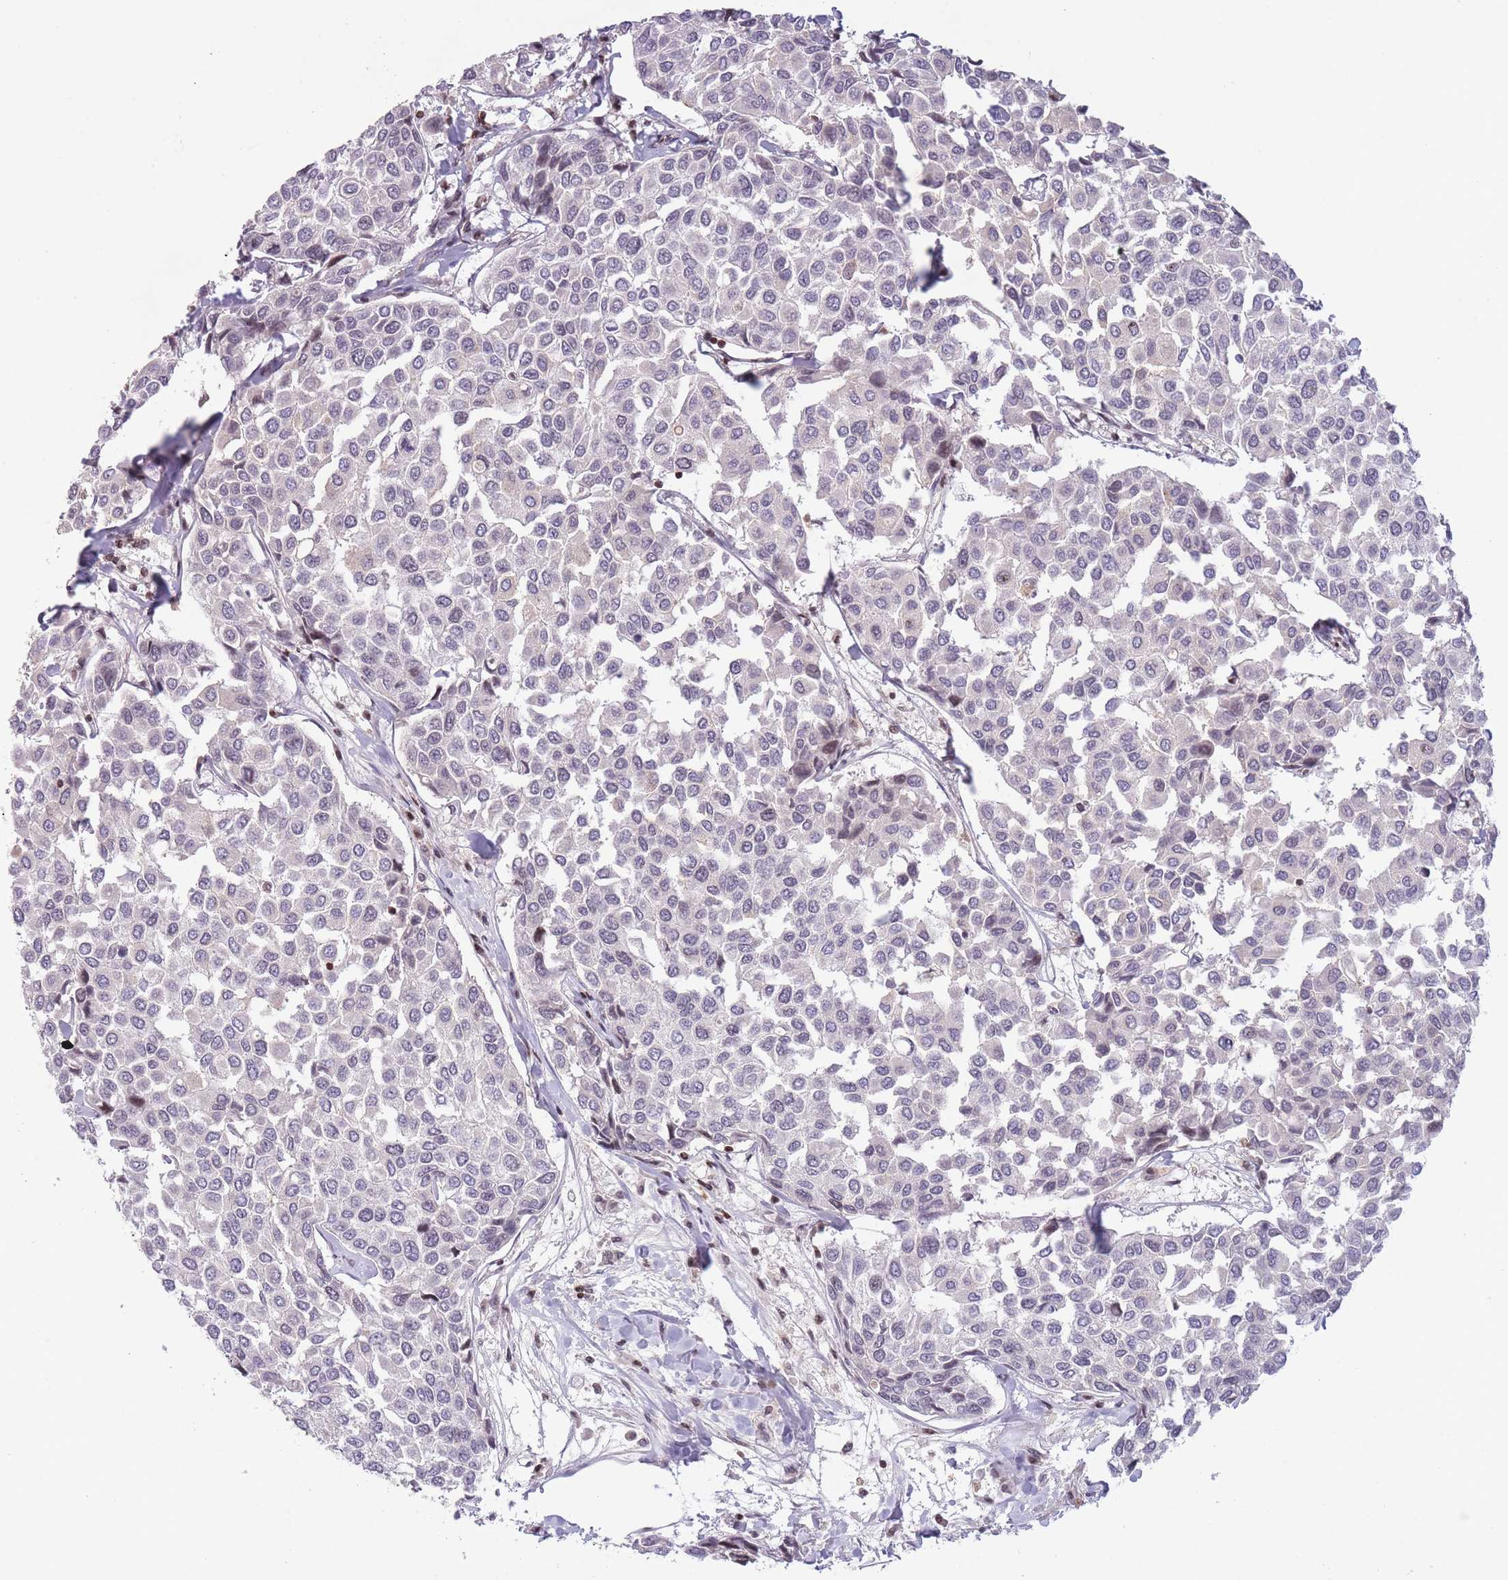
{"staining": {"intensity": "negative", "quantity": "none", "location": "none"}, "tissue": "breast cancer", "cell_type": "Tumor cells", "image_type": "cancer", "snomed": [{"axis": "morphology", "description": "Duct carcinoma"}, {"axis": "topography", "description": "Breast"}], "caption": "IHC image of neoplastic tissue: breast cancer (intraductal carcinoma) stained with DAB (3,3'-diaminobenzidine) reveals no significant protein positivity in tumor cells. (DAB immunohistochemistry (IHC), high magnification).", "gene": "SLC35F5", "patient": {"sex": "female", "age": 55}}